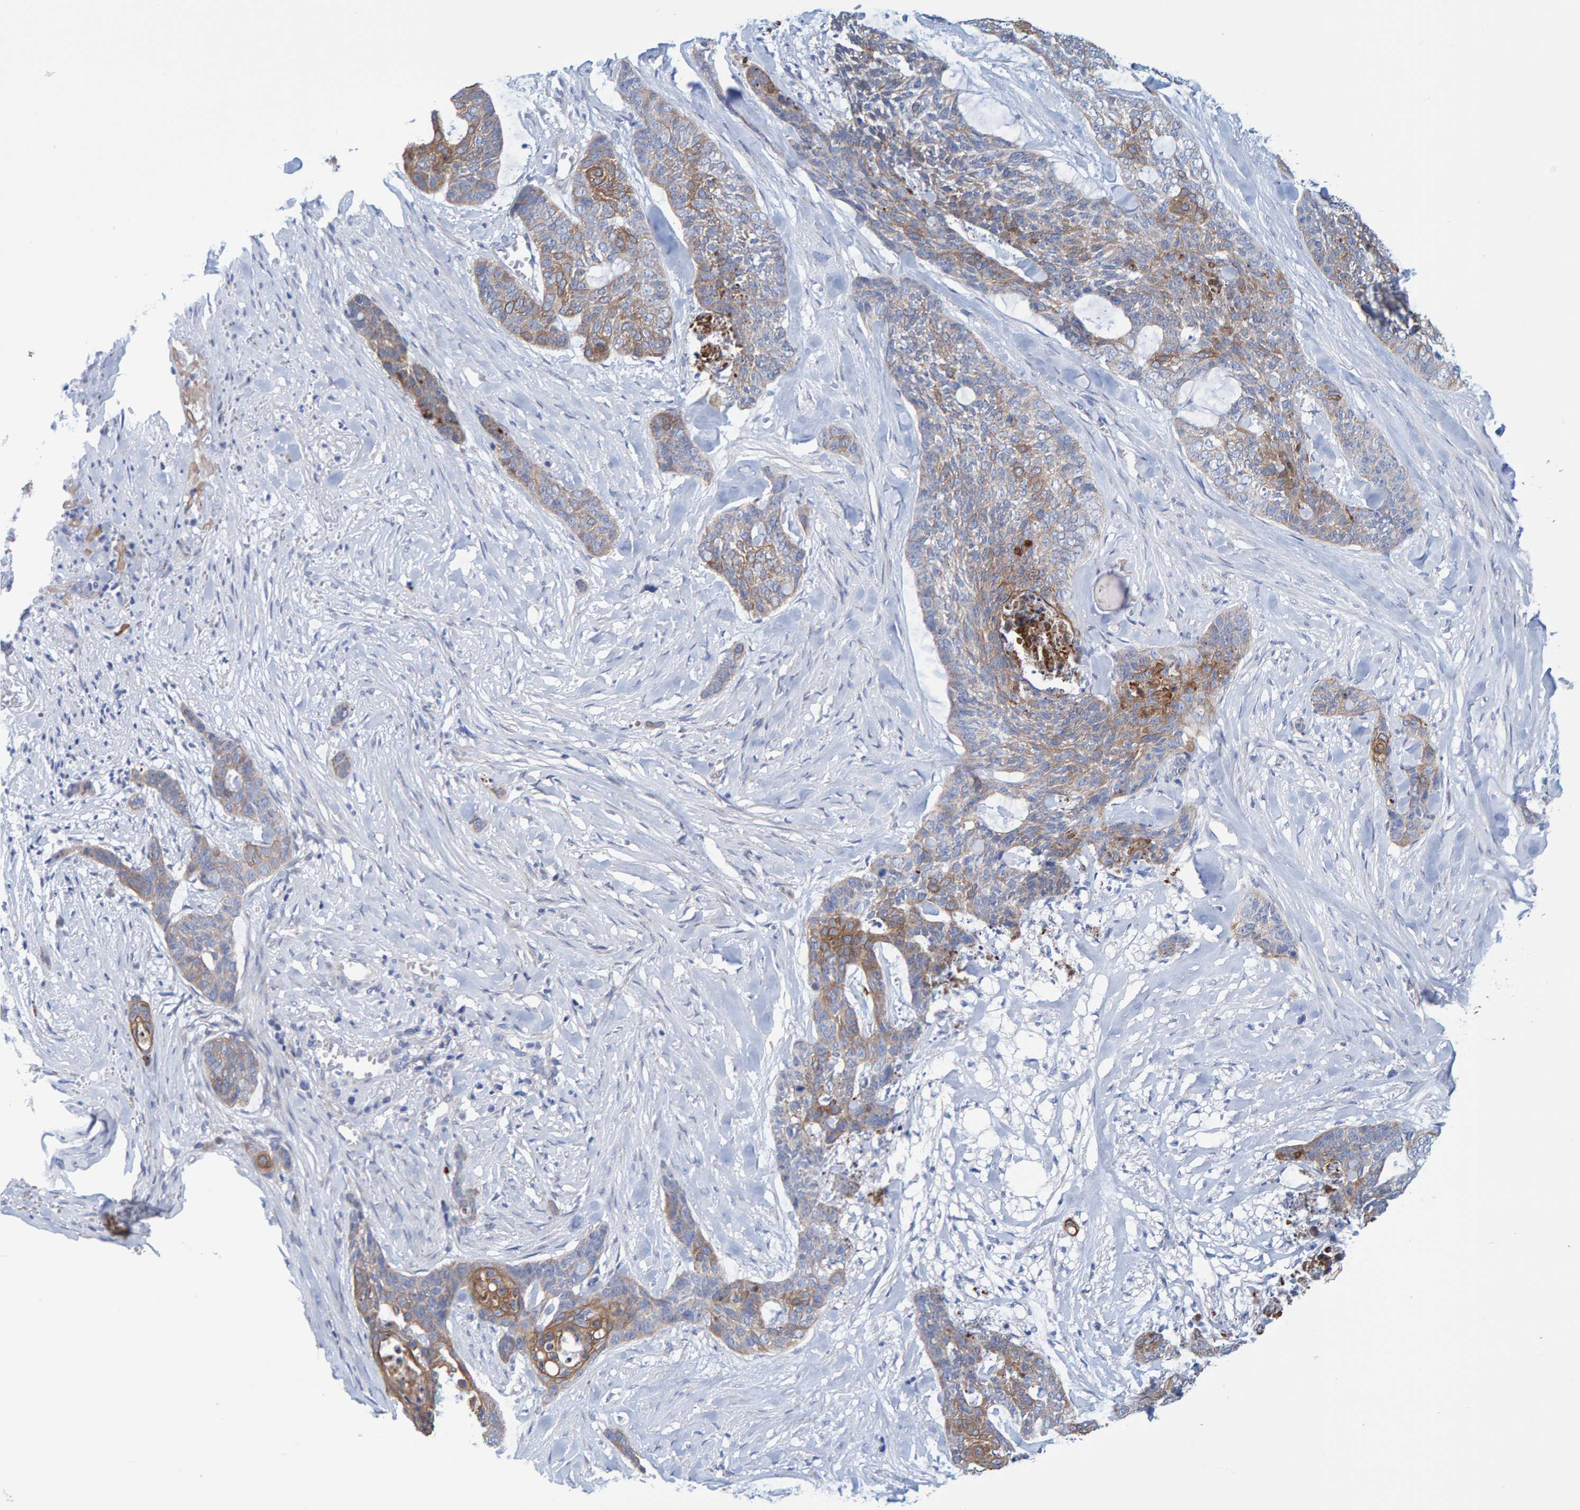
{"staining": {"intensity": "moderate", "quantity": "25%-75%", "location": "cytoplasmic/membranous"}, "tissue": "skin cancer", "cell_type": "Tumor cells", "image_type": "cancer", "snomed": [{"axis": "morphology", "description": "Basal cell carcinoma"}, {"axis": "topography", "description": "Skin"}], "caption": "Basal cell carcinoma (skin) tissue exhibits moderate cytoplasmic/membranous expression in approximately 25%-75% of tumor cells (DAB = brown stain, brightfield microscopy at high magnification).", "gene": "JAKMIP3", "patient": {"sex": "female", "age": 64}}